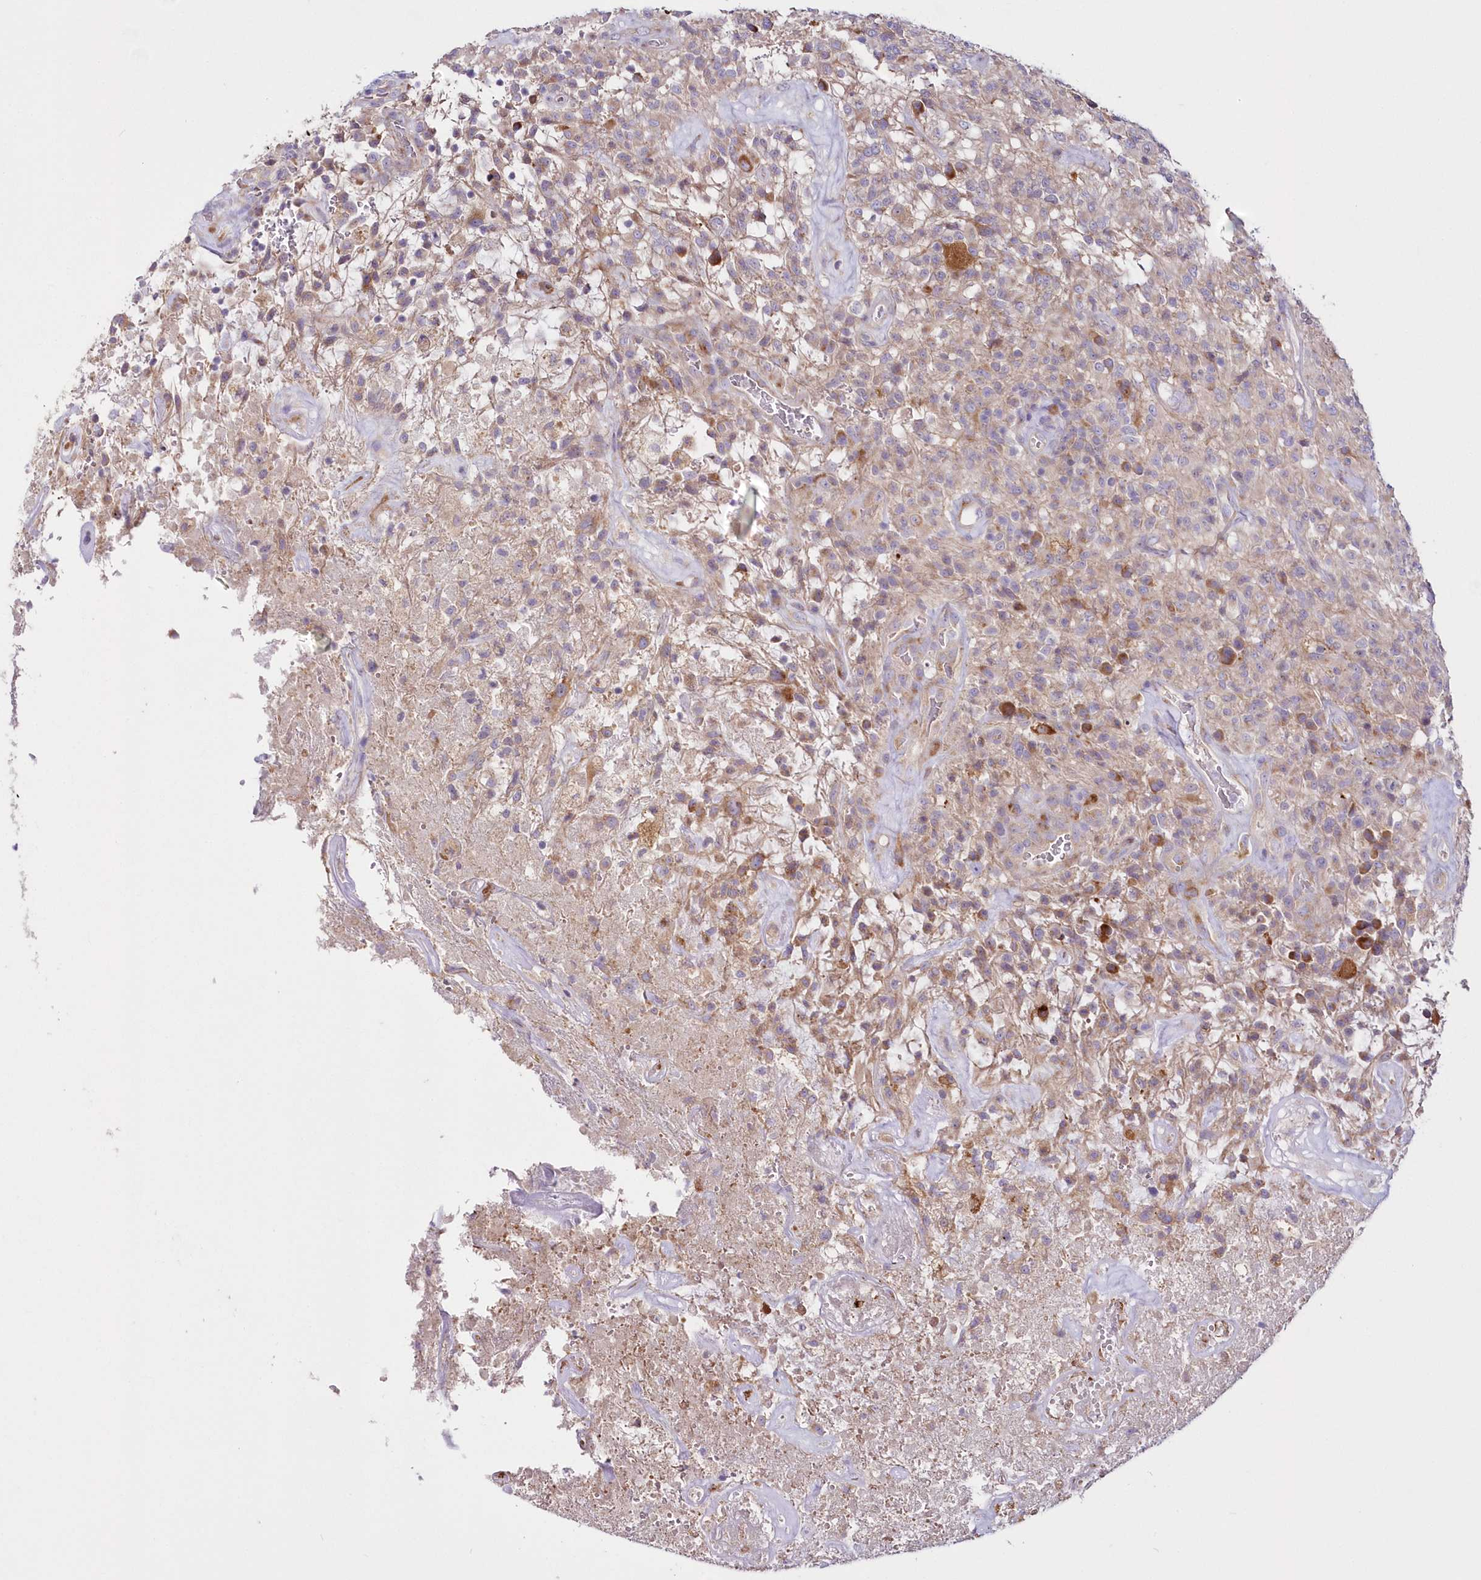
{"staining": {"intensity": "negative", "quantity": "none", "location": "none"}, "tissue": "glioma", "cell_type": "Tumor cells", "image_type": "cancer", "snomed": [{"axis": "morphology", "description": "Glioma, malignant, High grade"}, {"axis": "topography", "description": "Brain"}], "caption": "DAB (3,3'-diaminobenzidine) immunohistochemical staining of human glioma exhibits no significant expression in tumor cells. (IHC, brightfield microscopy, high magnification).", "gene": "ARFGEF3", "patient": {"sex": "female", "age": 57}}